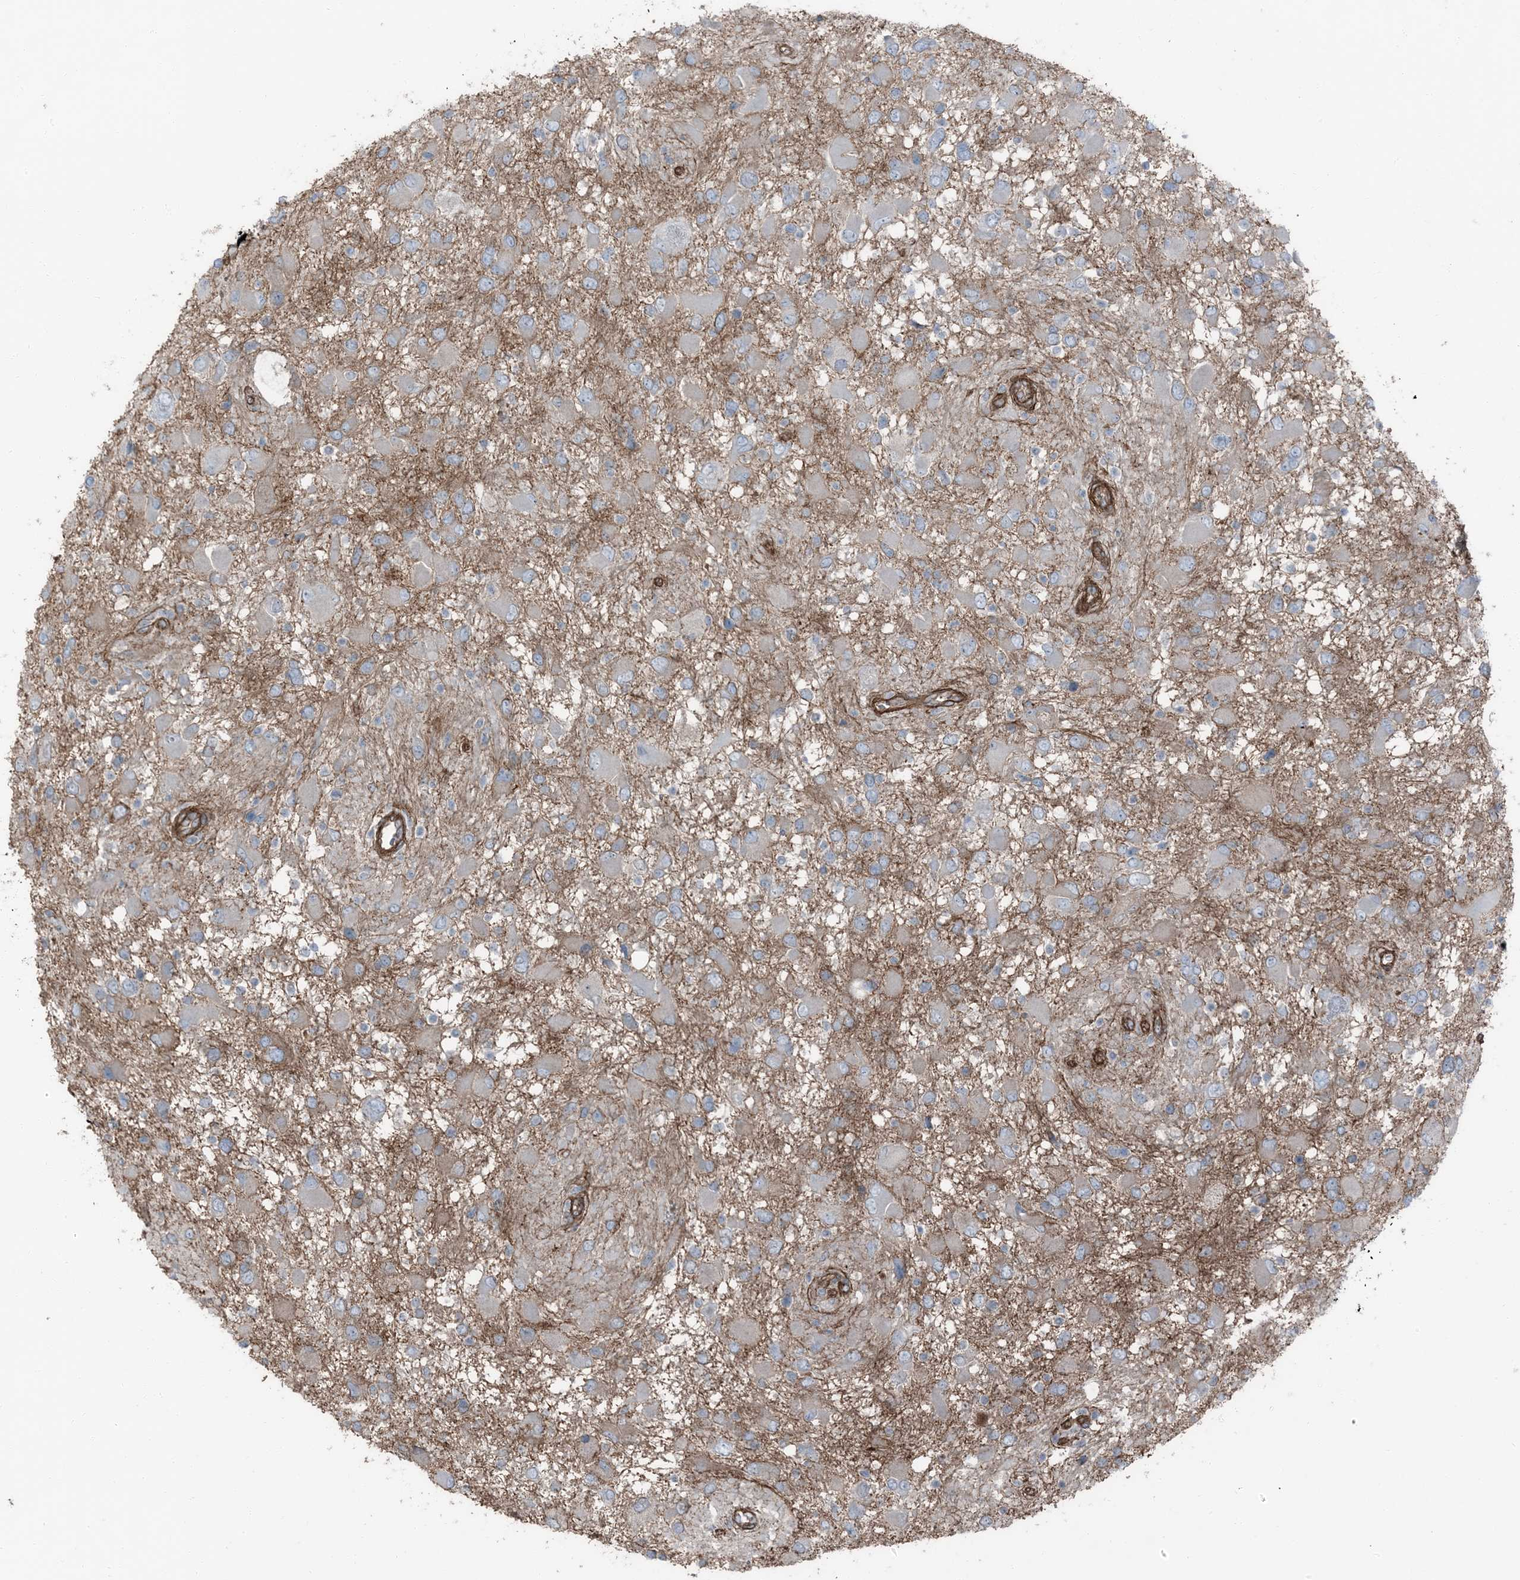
{"staining": {"intensity": "negative", "quantity": "none", "location": "none"}, "tissue": "glioma", "cell_type": "Tumor cells", "image_type": "cancer", "snomed": [{"axis": "morphology", "description": "Glioma, malignant, High grade"}, {"axis": "topography", "description": "Brain"}], "caption": "The histopathology image exhibits no significant staining in tumor cells of high-grade glioma (malignant). (Brightfield microscopy of DAB (3,3'-diaminobenzidine) immunohistochemistry (IHC) at high magnification).", "gene": "ZFP90", "patient": {"sex": "male", "age": 53}}